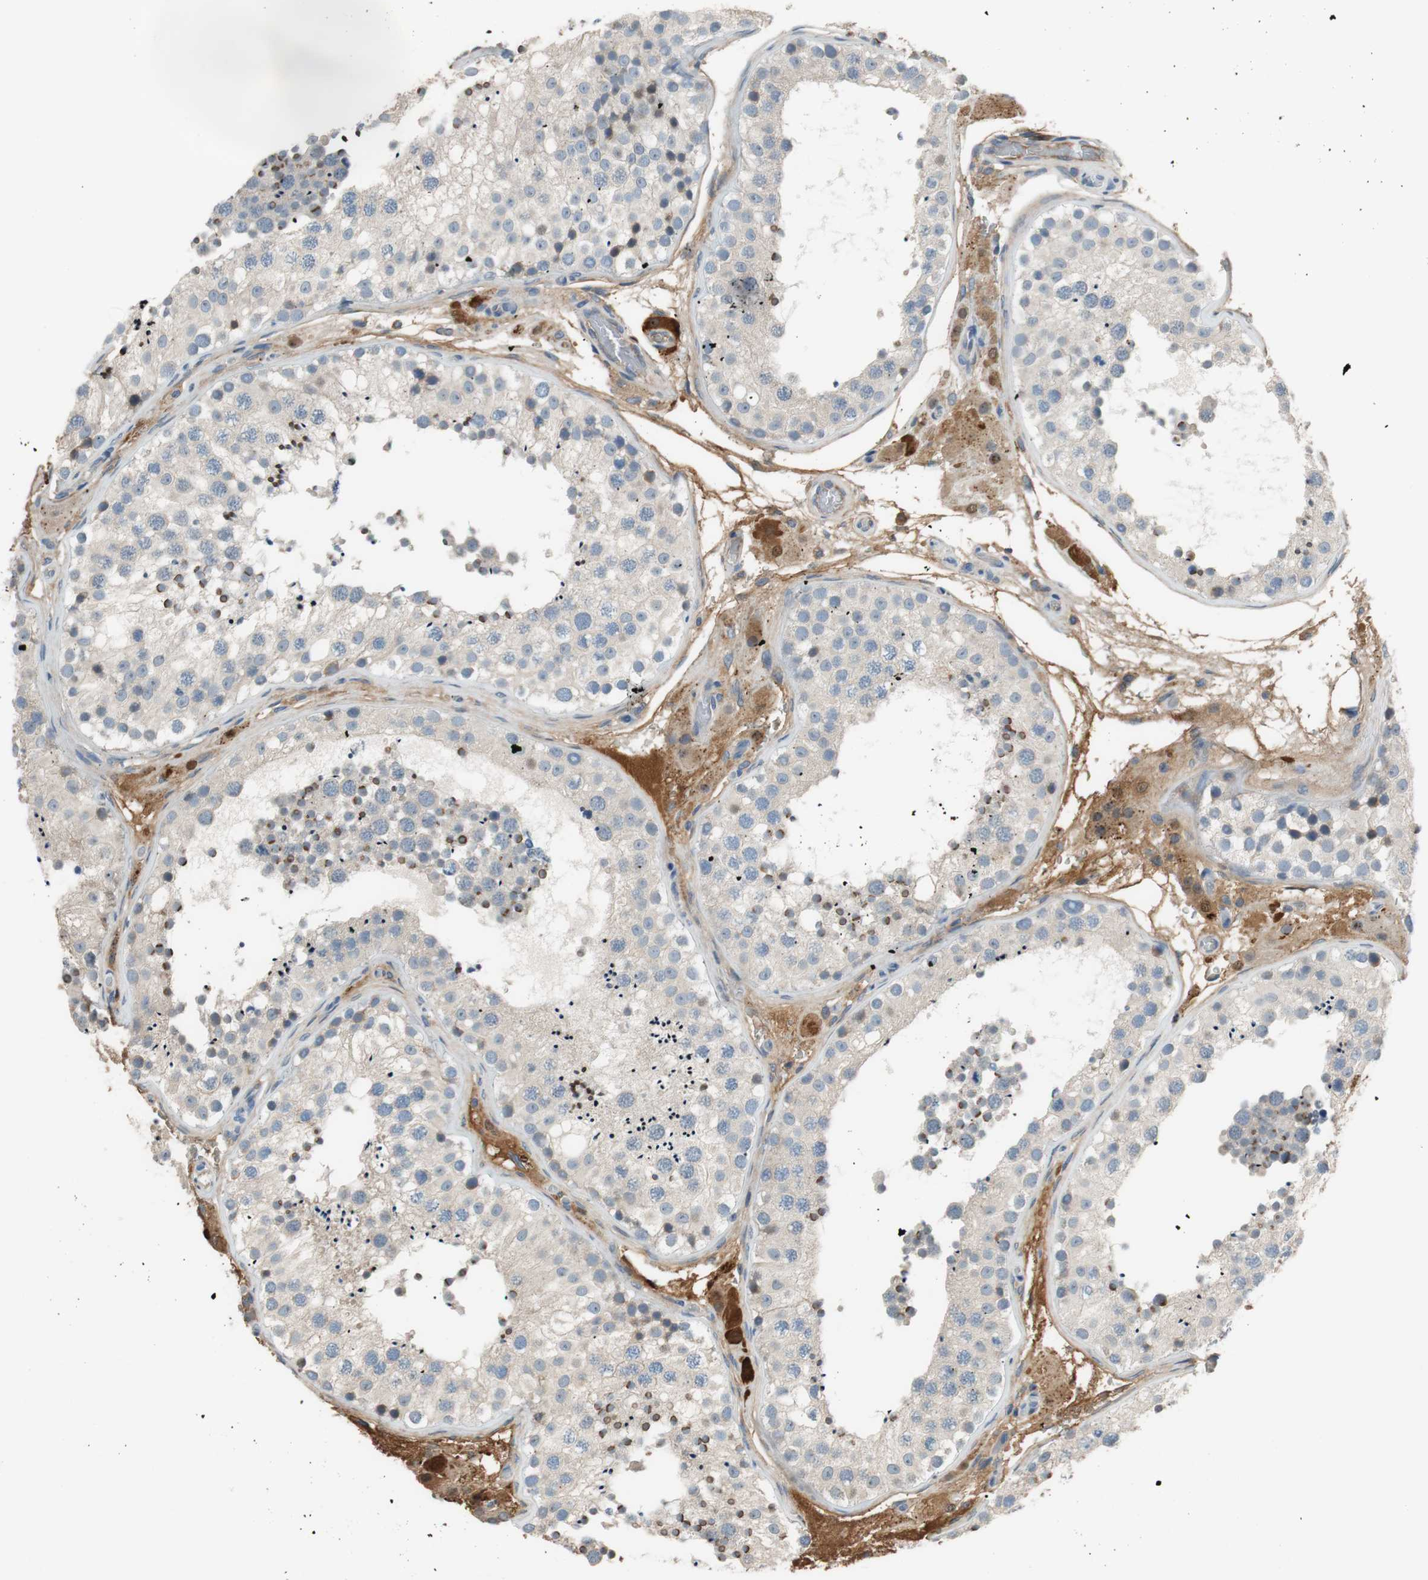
{"staining": {"intensity": "weak", "quantity": "25%-75%", "location": "cytoplasmic/membranous"}, "tissue": "testis", "cell_type": "Cells in seminiferous ducts", "image_type": "normal", "snomed": [{"axis": "morphology", "description": "Normal tissue, NOS"}, {"axis": "topography", "description": "Testis"}], "caption": "Immunohistochemical staining of normal testis demonstrates low levels of weak cytoplasmic/membranous expression in approximately 25%-75% of cells in seminiferous ducts.", "gene": "C4A", "patient": {"sex": "male", "age": 26}}